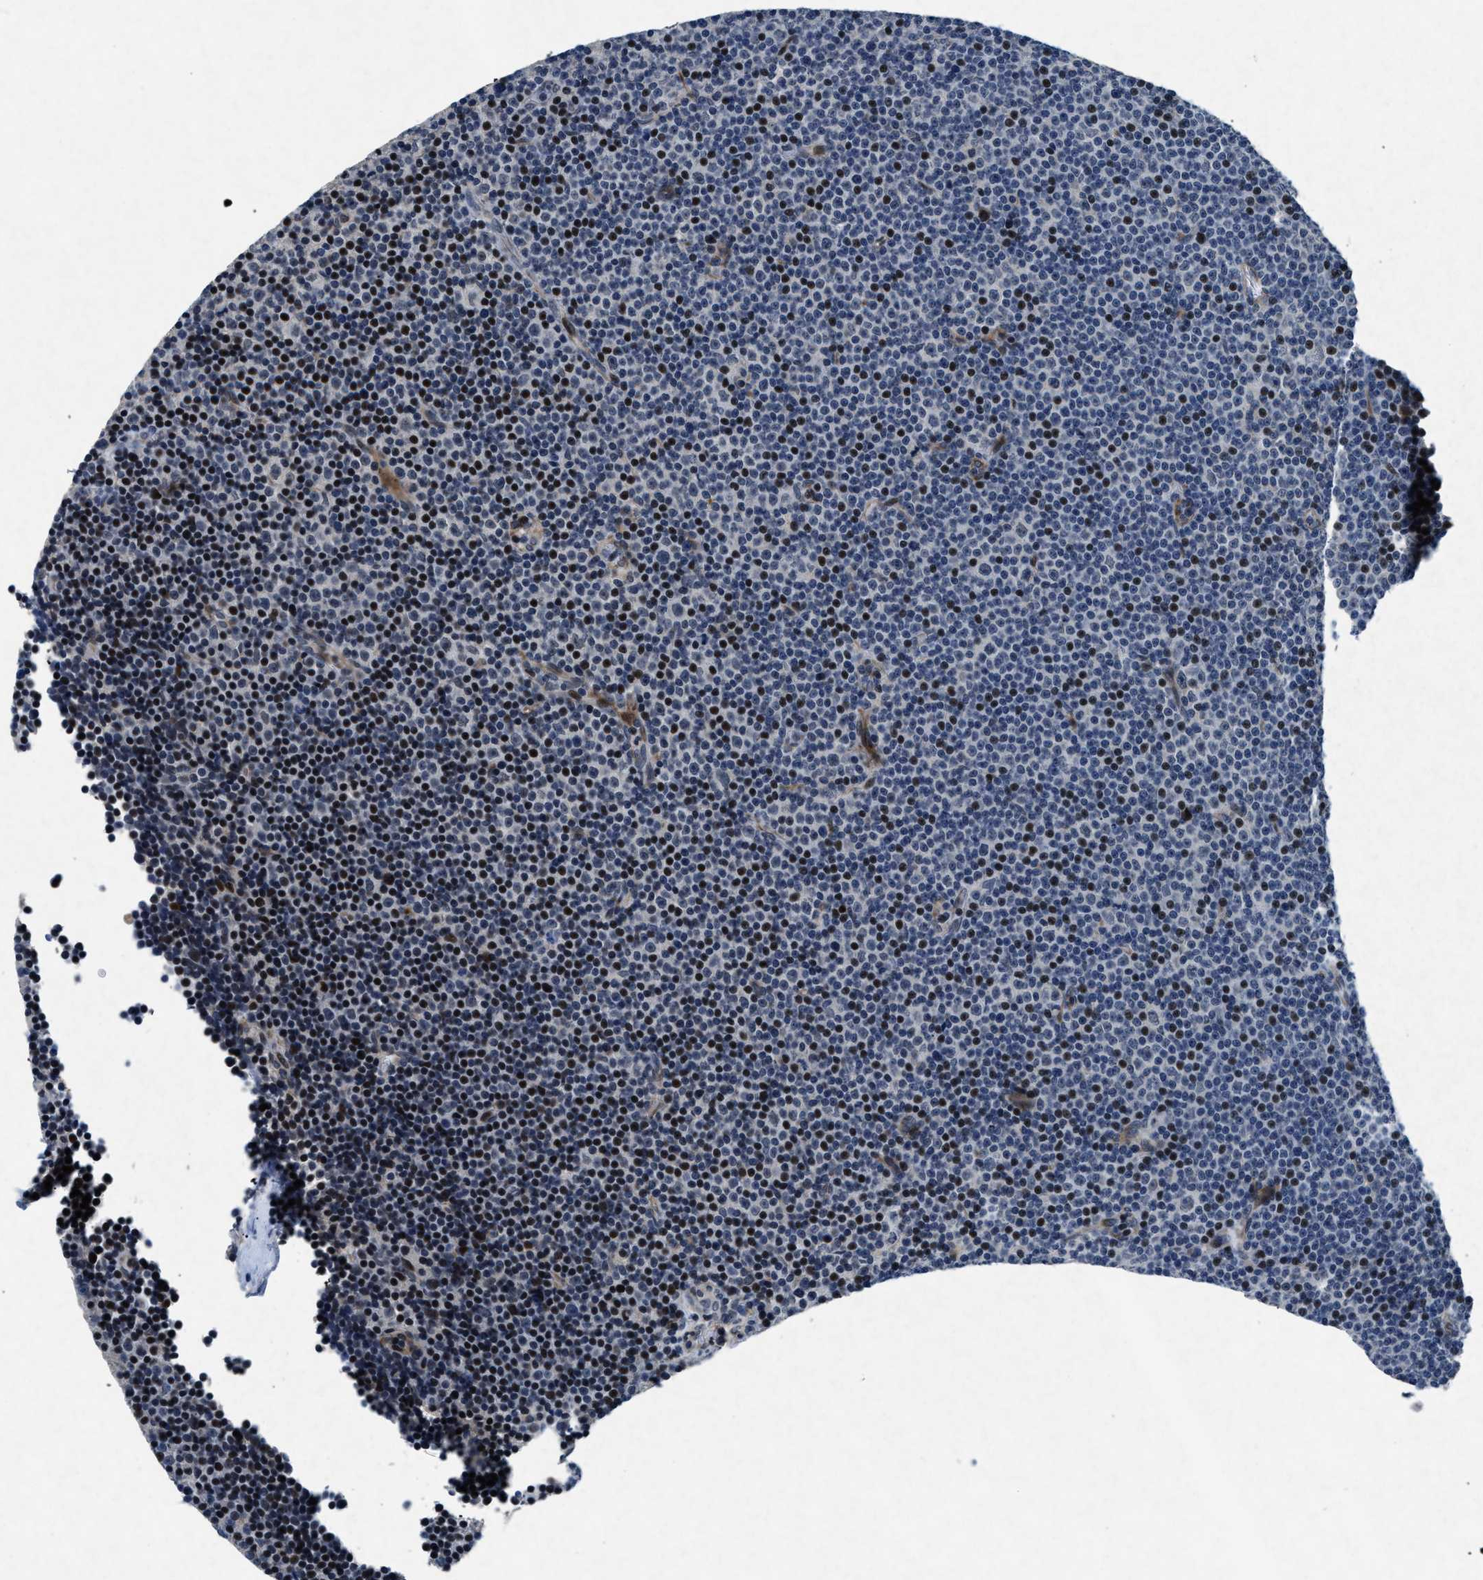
{"staining": {"intensity": "negative", "quantity": "none", "location": "none"}, "tissue": "lymphoma", "cell_type": "Tumor cells", "image_type": "cancer", "snomed": [{"axis": "morphology", "description": "Malignant lymphoma, non-Hodgkin's type, Low grade"}, {"axis": "topography", "description": "Lymph node"}], "caption": "Tumor cells are negative for brown protein staining in lymphoma.", "gene": "PHLDA1", "patient": {"sex": "female", "age": 67}}